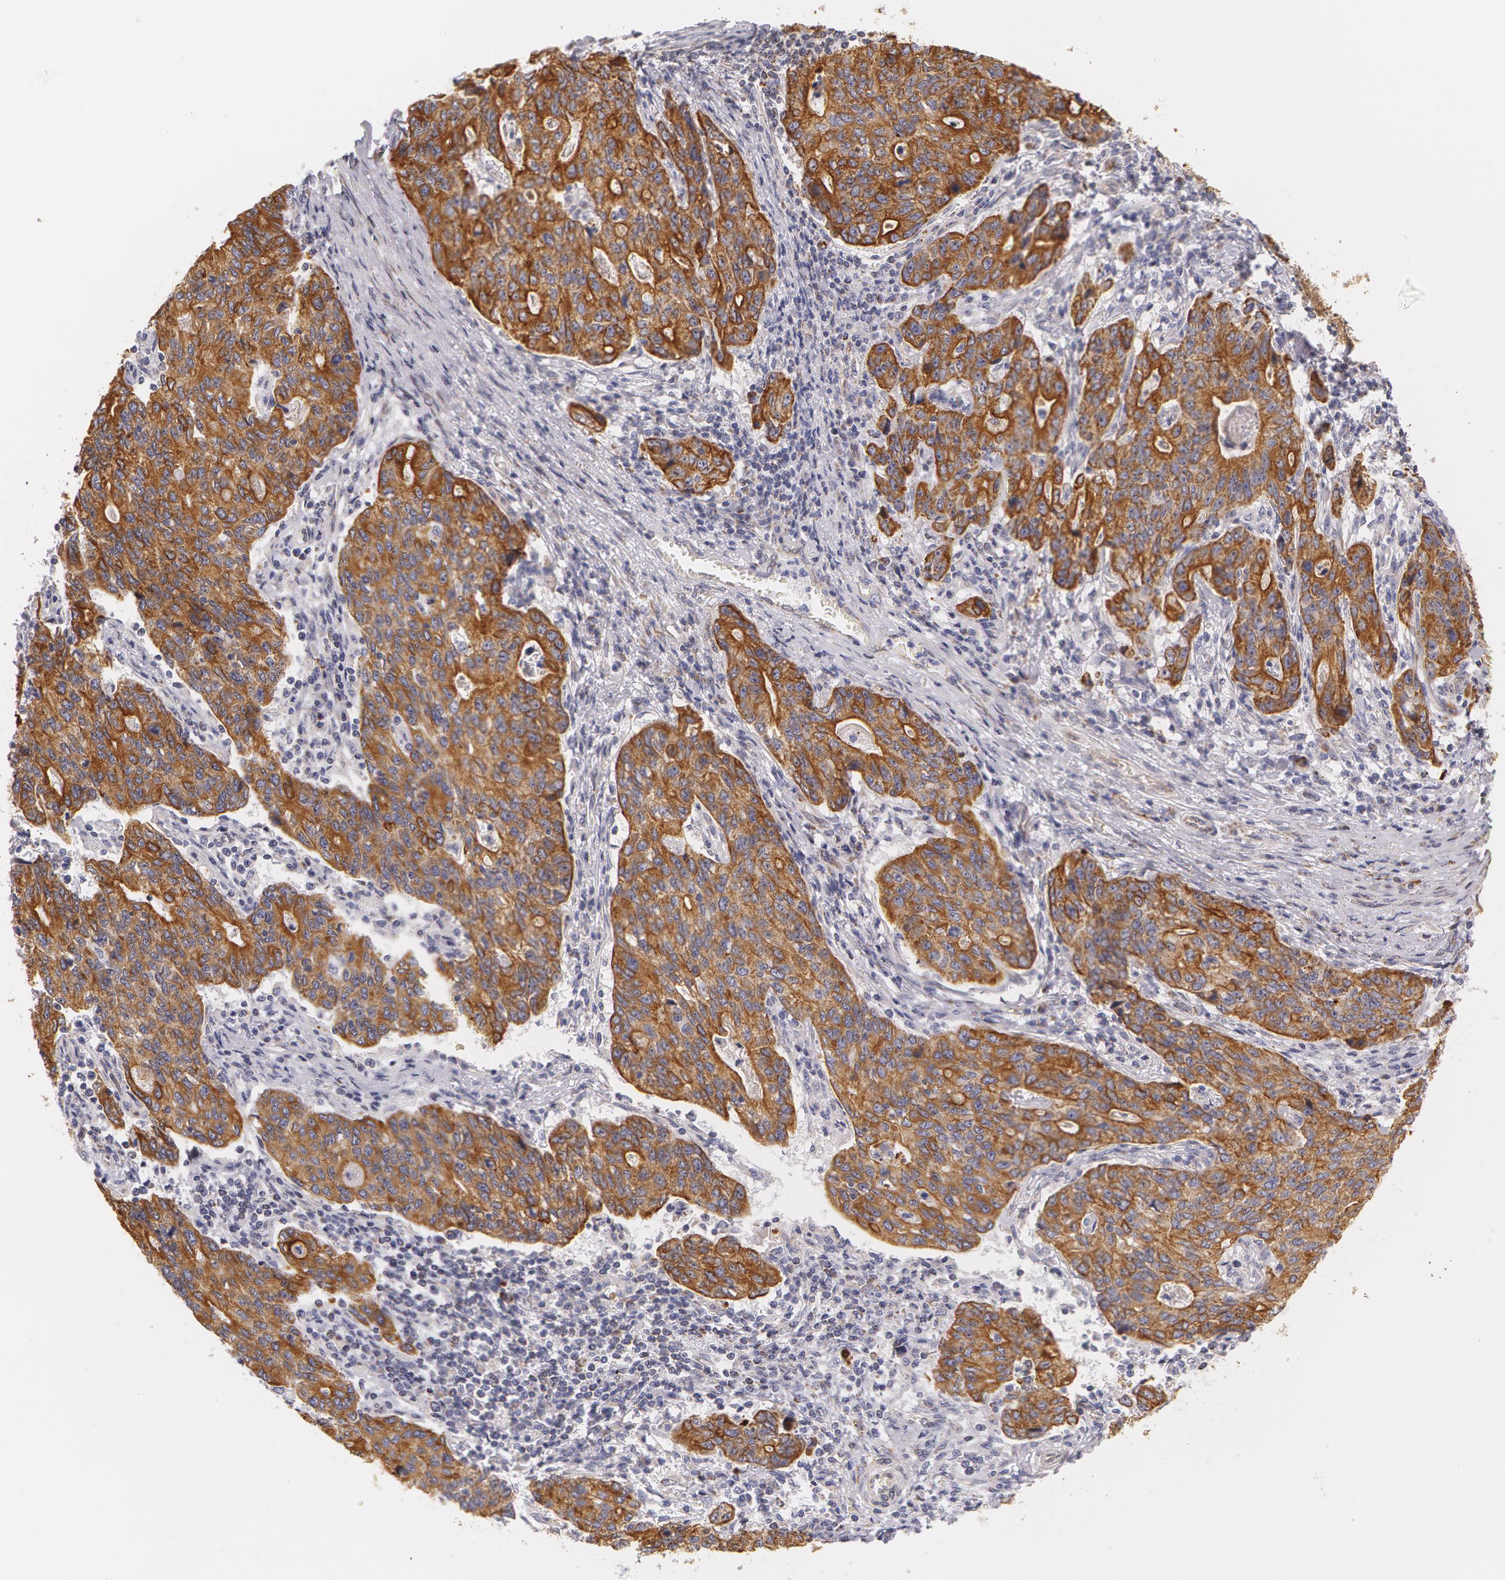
{"staining": {"intensity": "strong", "quantity": ">75%", "location": "cytoplasmic/membranous"}, "tissue": "stomach cancer", "cell_type": "Tumor cells", "image_type": "cancer", "snomed": [{"axis": "morphology", "description": "Adenocarcinoma, NOS"}, {"axis": "topography", "description": "Esophagus"}, {"axis": "topography", "description": "Stomach"}], "caption": "There is high levels of strong cytoplasmic/membranous expression in tumor cells of stomach cancer (adenocarcinoma), as demonstrated by immunohistochemical staining (brown color).", "gene": "KRT18", "patient": {"sex": "male", "age": 74}}